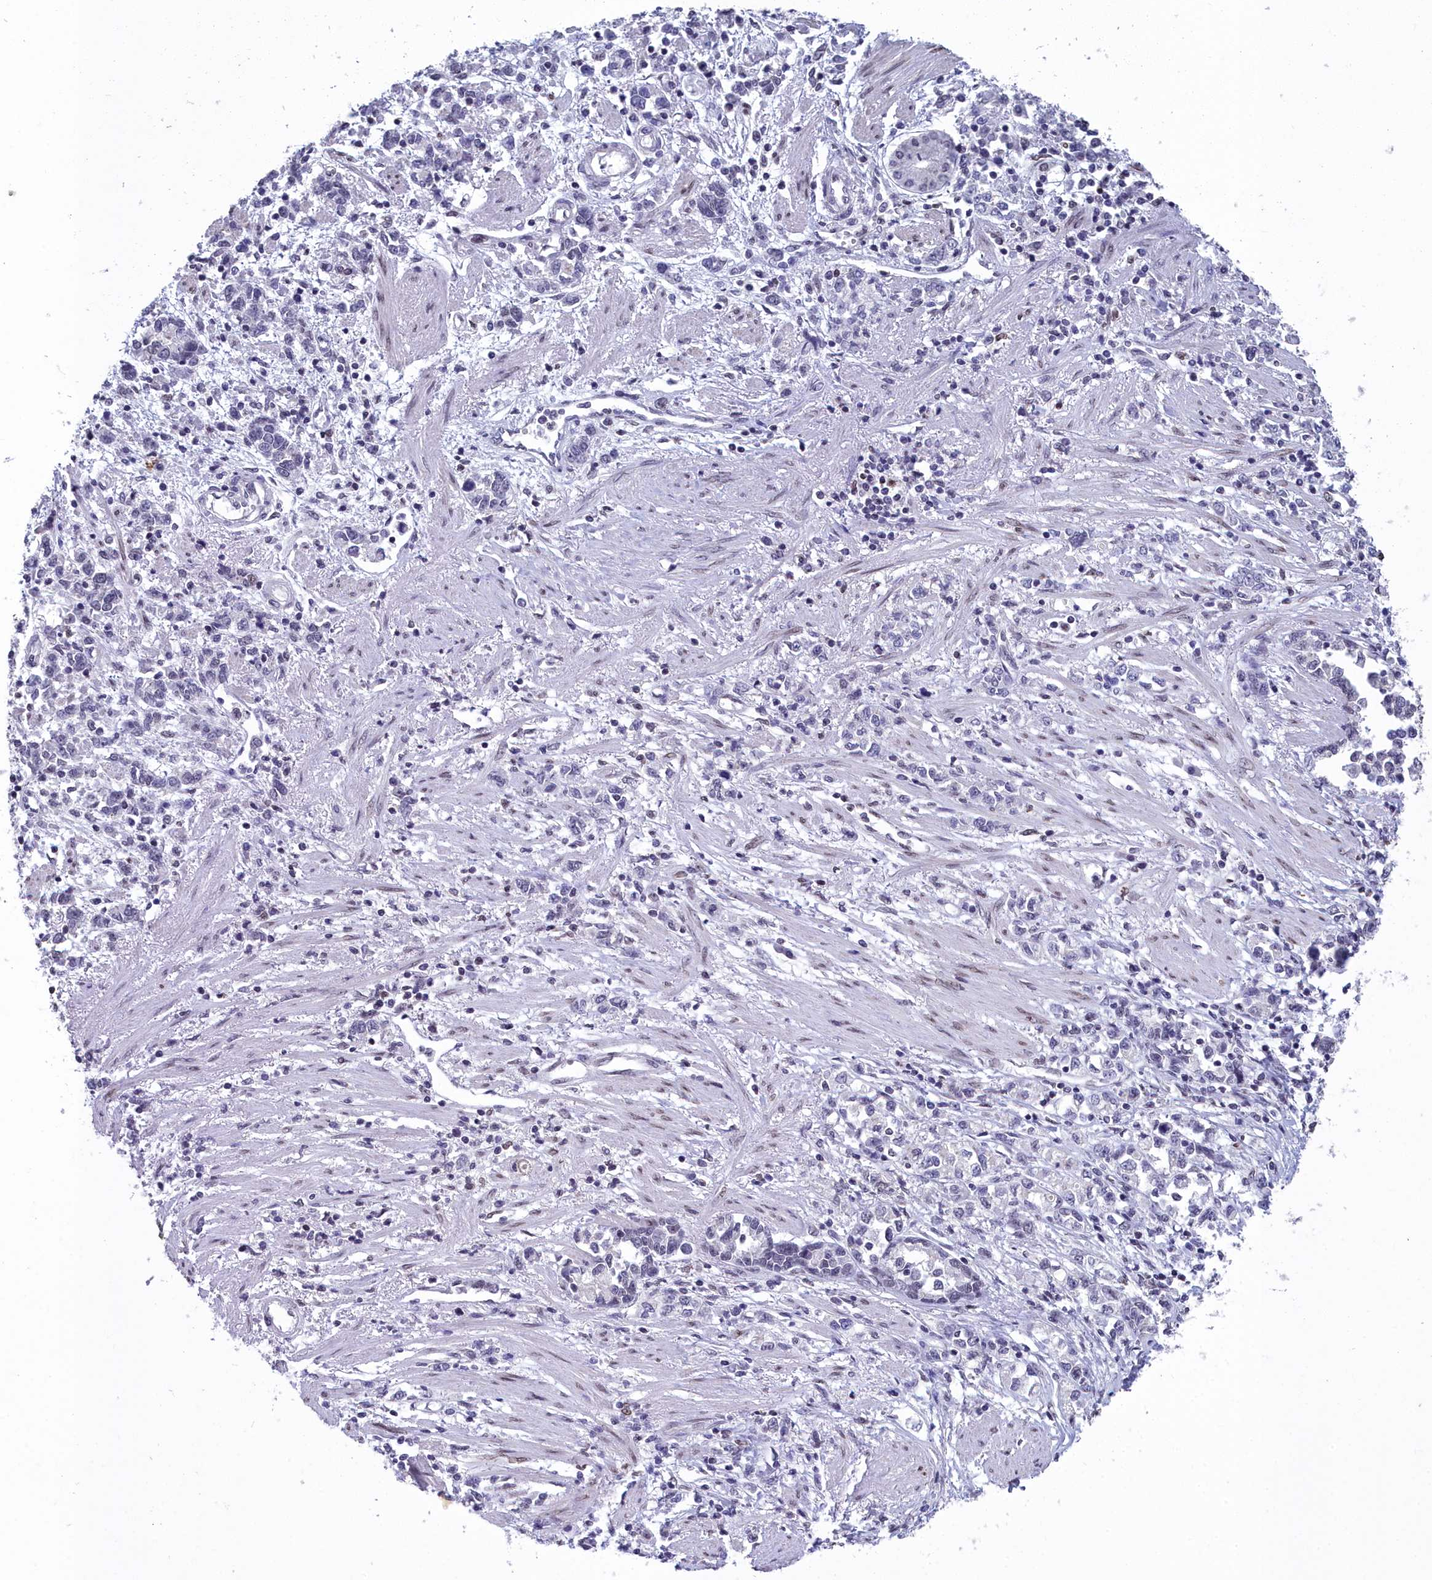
{"staining": {"intensity": "negative", "quantity": "none", "location": "none"}, "tissue": "stomach cancer", "cell_type": "Tumor cells", "image_type": "cancer", "snomed": [{"axis": "morphology", "description": "Adenocarcinoma, NOS"}, {"axis": "topography", "description": "Stomach"}], "caption": "Immunohistochemistry (IHC) photomicrograph of neoplastic tissue: human stomach cancer stained with DAB (3,3'-diaminobenzidine) exhibits no significant protein positivity in tumor cells.", "gene": "CCDC97", "patient": {"sex": "female", "age": 76}}